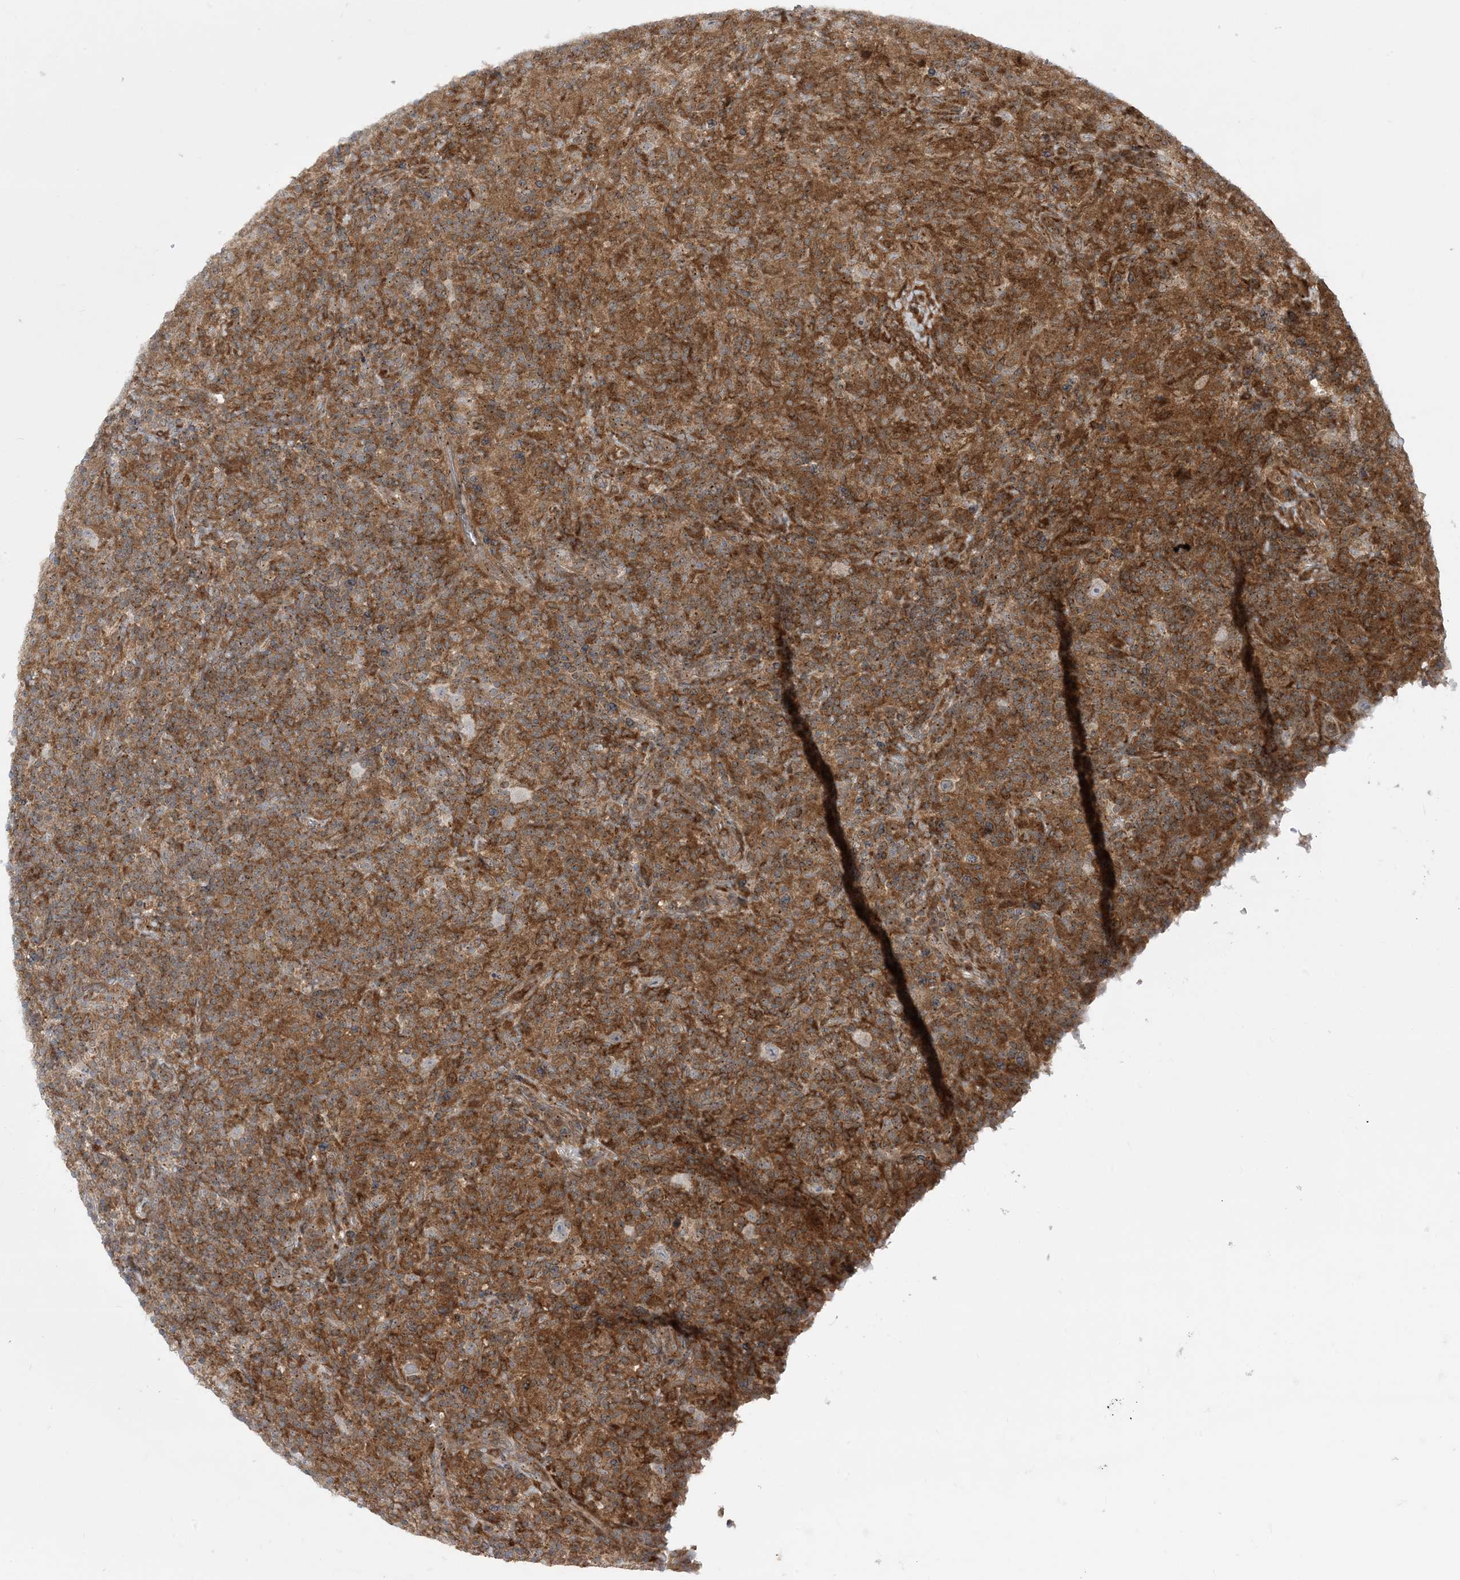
{"staining": {"intensity": "negative", "quantity": "none", "location": "none"}, "tissue": "lymphoma", "cell_type": "Tumor cells", "image_type": "cancer", "snomed": [{"axis": "morphology", "description": "Hodgkin's disease, NOS"}, {"axis": "topography", "description": "Lymph node"}], "caption": "This photomicrograph is of Hodgkin's disease stained with immunohistochemistry to label a protein in brown with the nuclei are counter-stained blue. There is no staining in tumor cells.", "gene": "CASP4", "patient": {"sex": "male", "age": 70}}